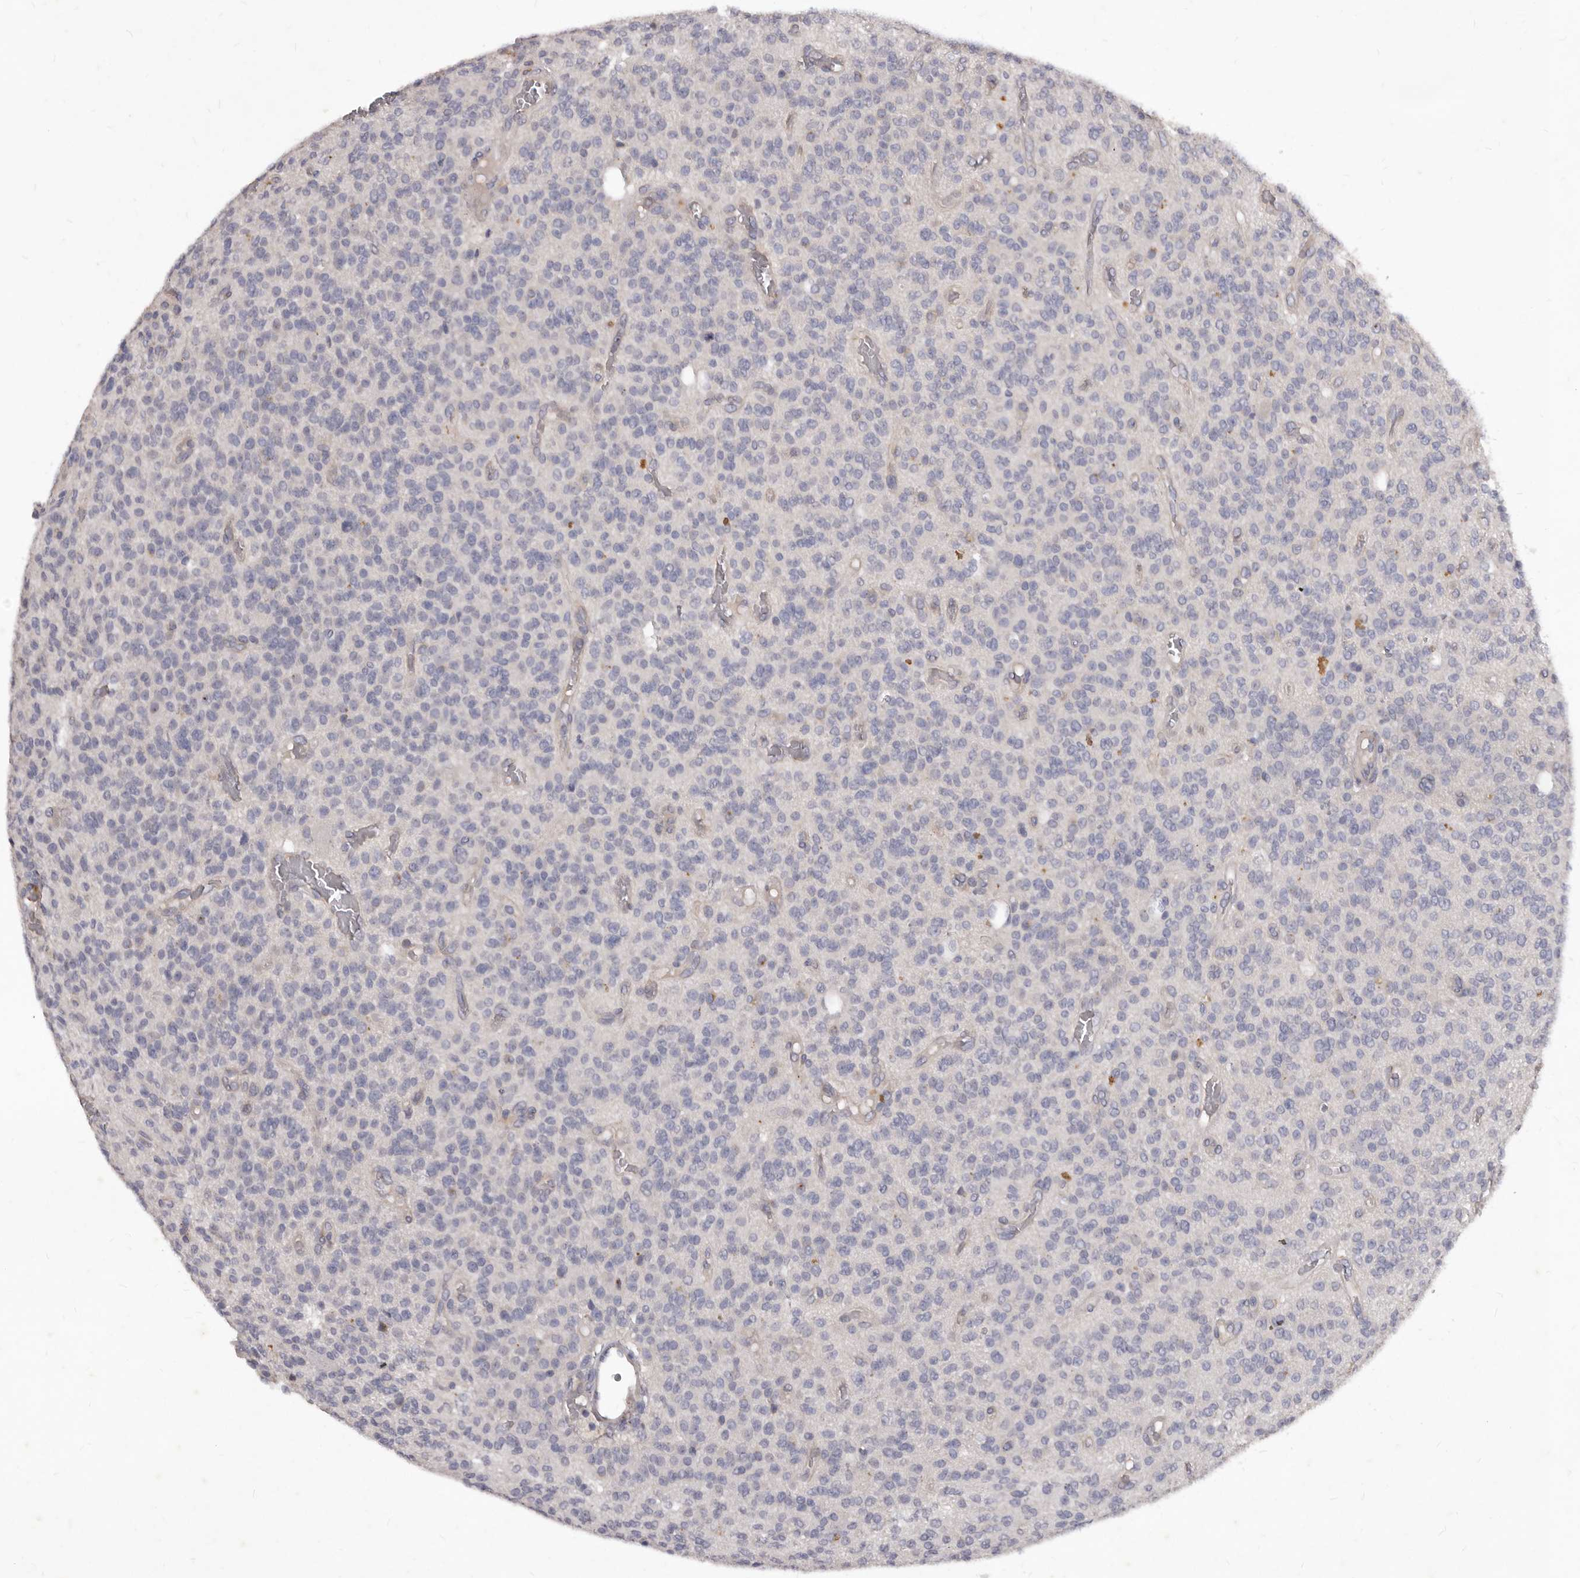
{"staining": {"intensity": "weak", "quantity": "<25%", "location": "cytoplasmic/membranous"}, "tissue": "glioma", "cell_type": "Tumor cells", "image_type": "cancer", "snomed": [{"axis": "morphology", "description": "Glioma, malignant, High grade"}, {"axis": "topography", "description": "Brain"}], "caption": "Malignant glioma (high-grade) stained for a protein using IHC exhibits no positivity tumor cells.", "gene": "GPRC5C", "patient": {"sex": "male", "age": 34}}